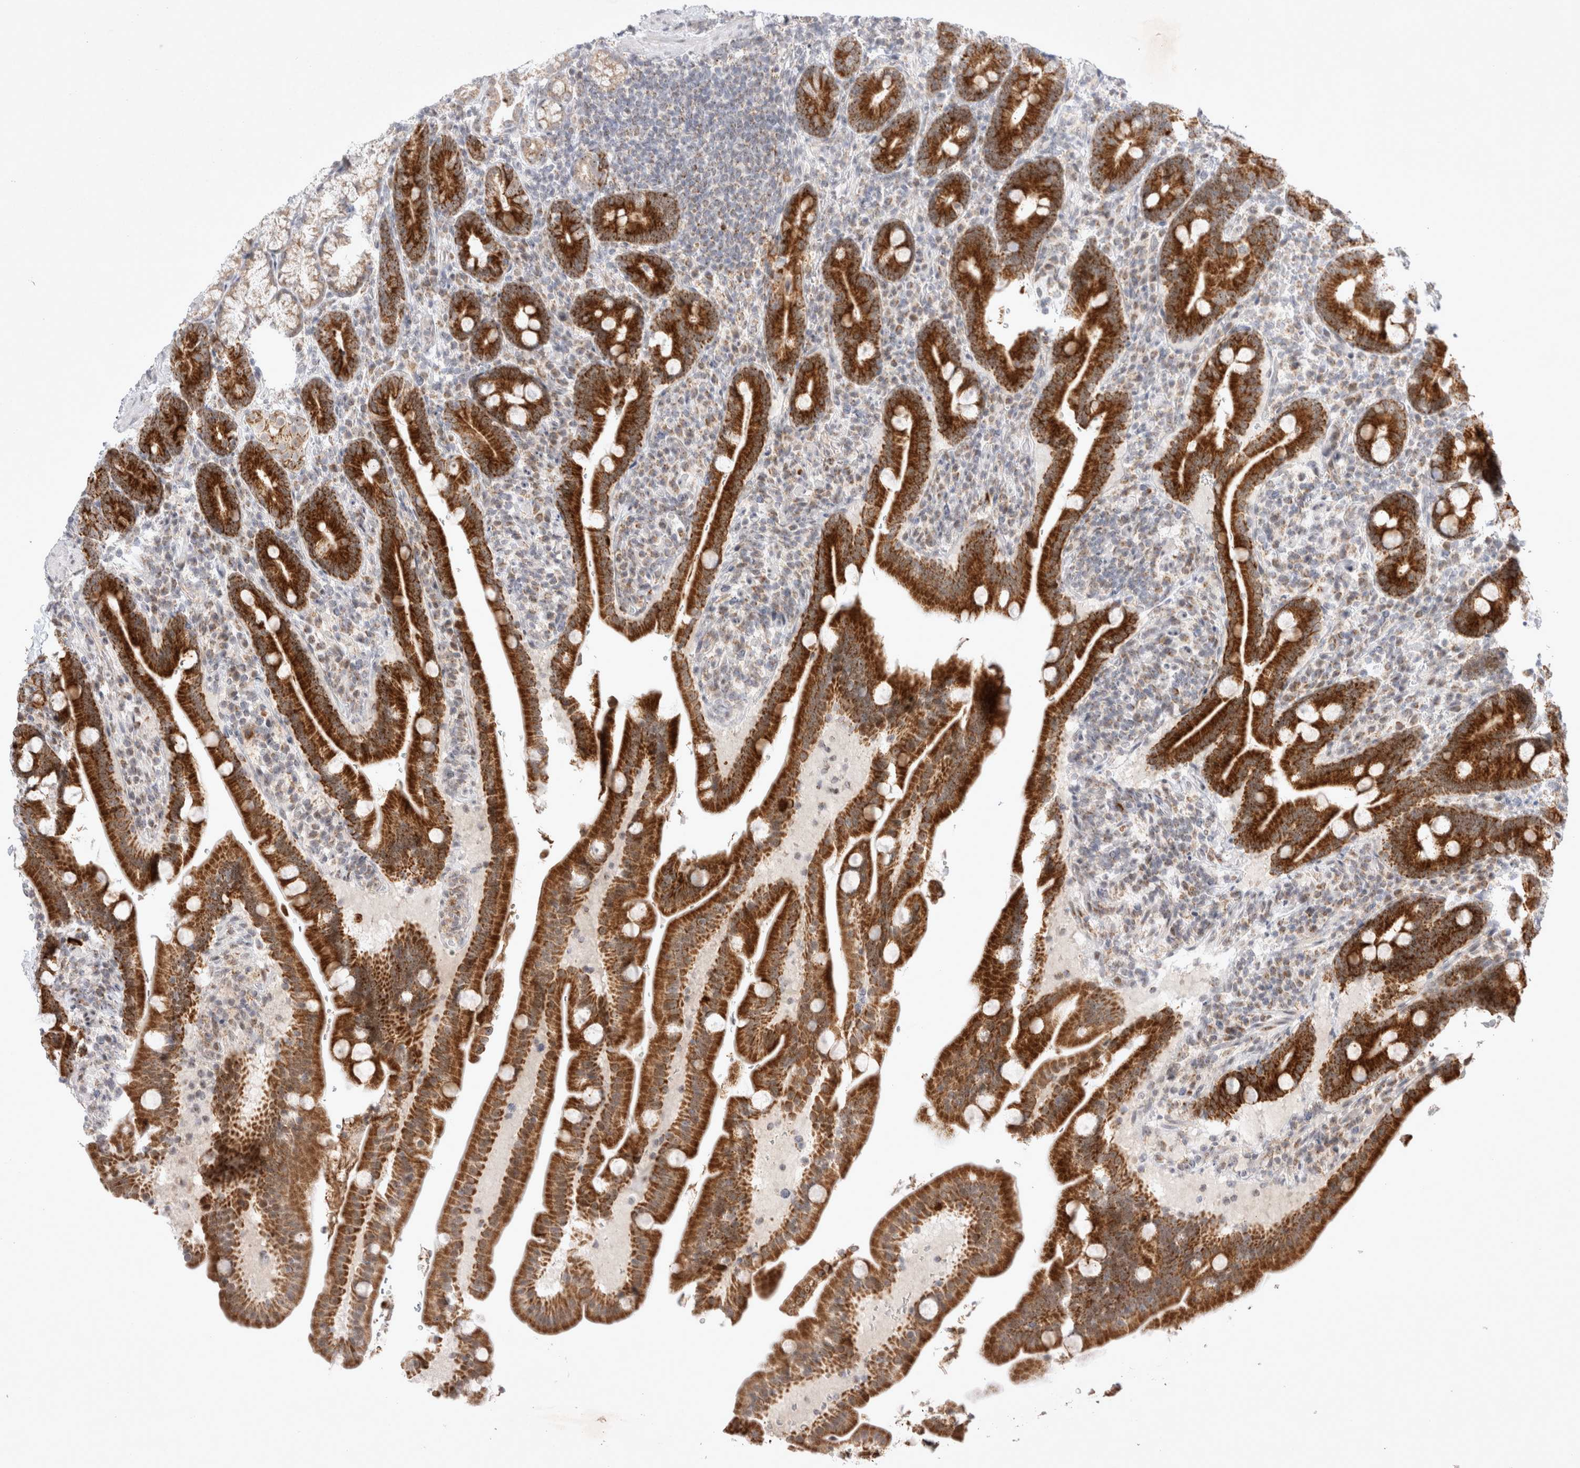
{"staining": {"intensity": "strong", "quantity": "25%-75%", "location": "cytoplasmic/membranous"}, "tissue": "duodenum", "cell_type": "Glandular cells", "image_type": "normal", "snomed": [{"axis": "morphology", "description": "Normal tissue, NOS"}, {"axis": "topography", "description": "Duodenum"}], "caption": "Immunohistochemical staining of benign human duodenum demonstrates 25%-75% levels of strong cytoplasmic/membranous protein expression in approximately 25%-75% of glandular cells. (DAB (3,3'-diaminobenzidine) IHC, brown staining for protein, blue staining for nuclei).", "gene": "MRPL37", "patient": {"sex": "male", "age": 54}}